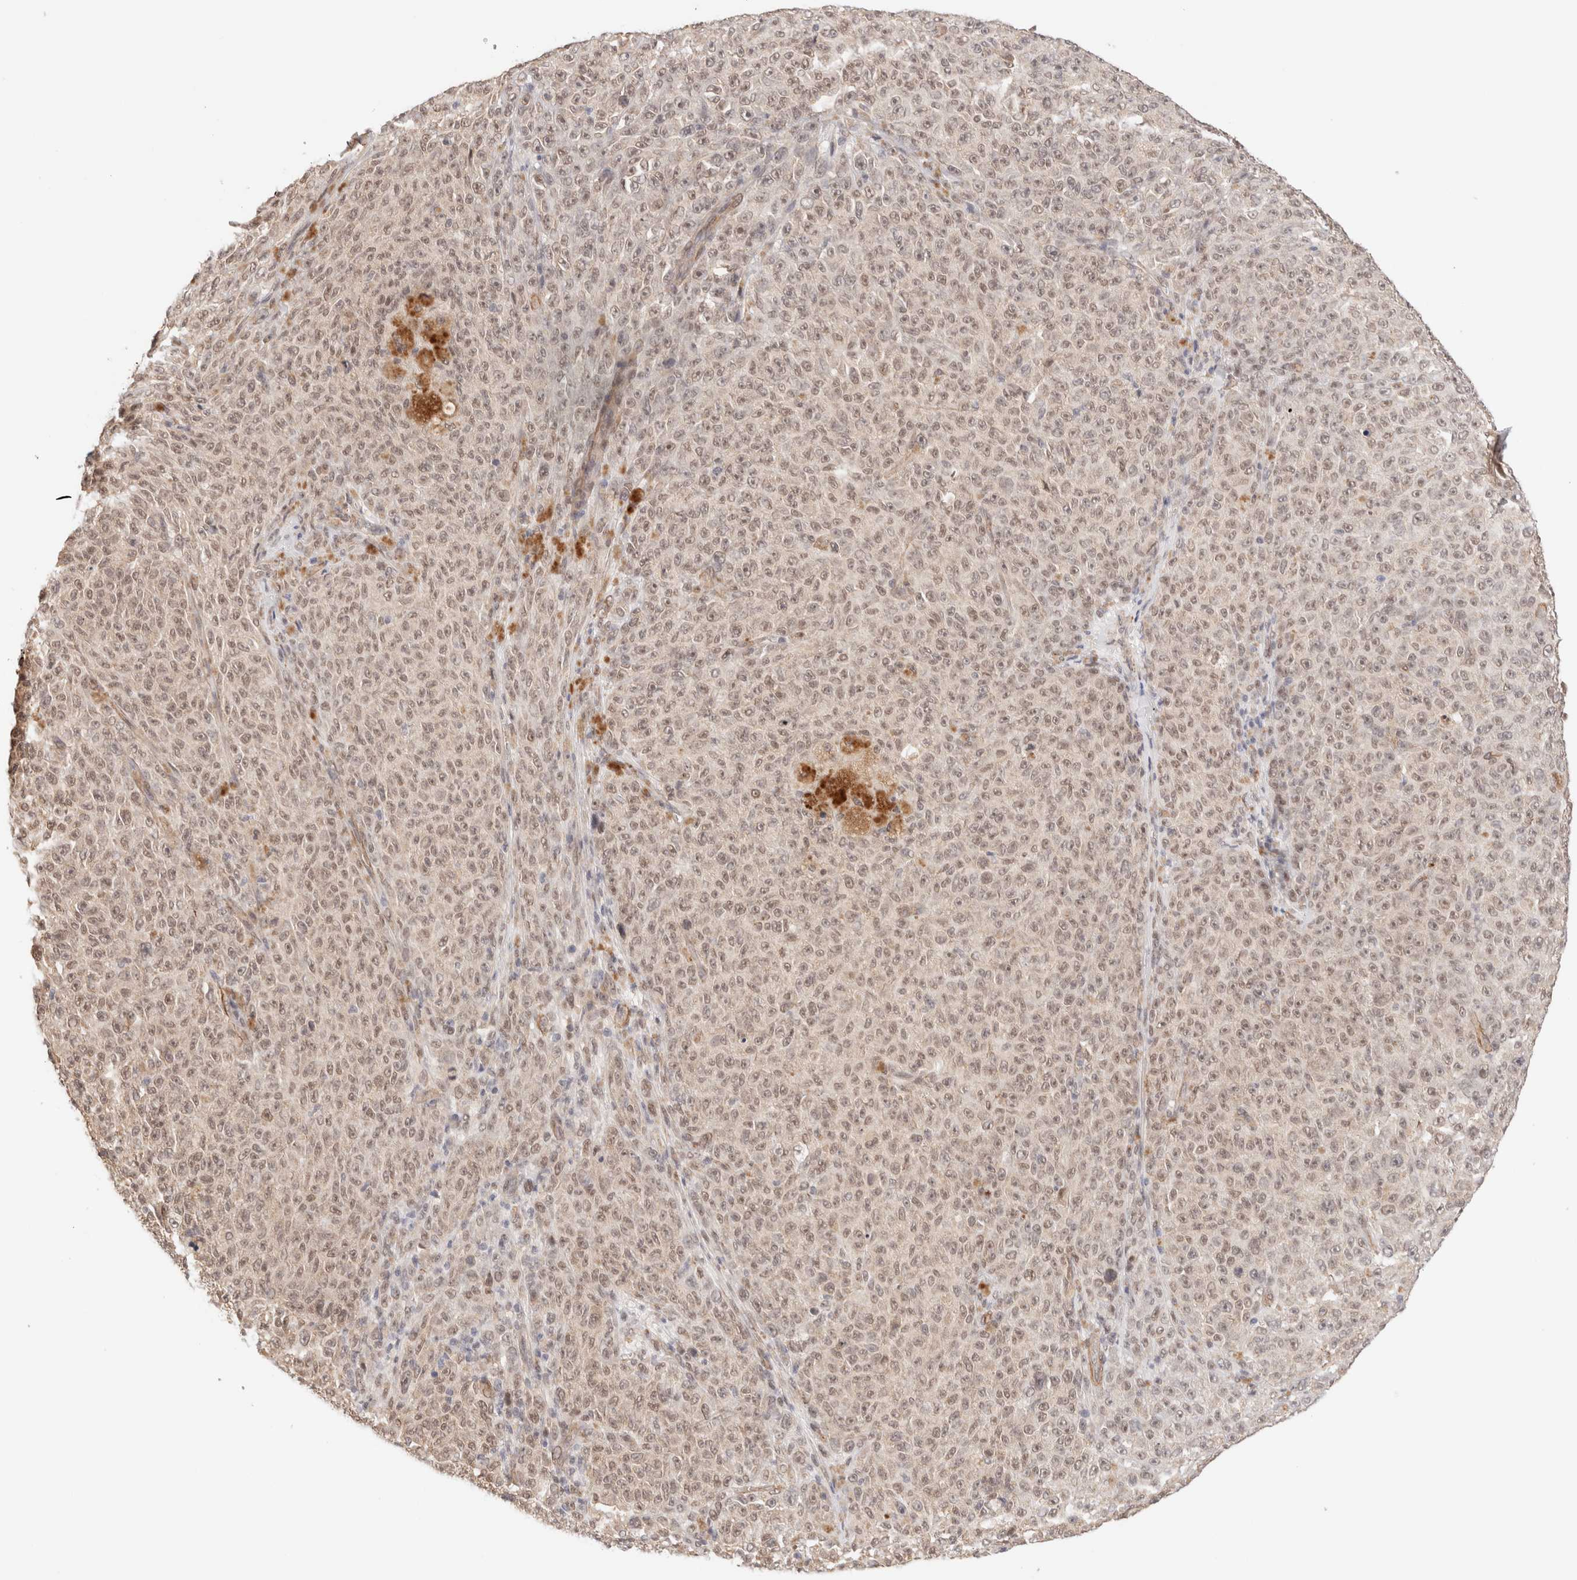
{"staining": {"intensity": "moderate", "quantity": ">75%", "location": "cytoplasmic/membranous,nuclear"}, "tissue": "melanoma", "cell_type": "Tumor cells", "image_type": "cancer", "snomed": [{"axis": "morphology", "description": "Malignant melanoma, NOS"}, {"axis": "topography", "description": "Skin"}], "caption": "IHC (DAB (3,3'-diaminobenzidine)) staining of malignant melanoma reveals moderate cytoplasmic/membranous and nuclear protein staining in approximately >75% of tumor cells. (DAB (3,3'-diaminobenzidine) IHC, brown staining for protein, blue staining for nuclei).", "gene": "BRPF3", "patient": {"sex": "female", "age": 82}}